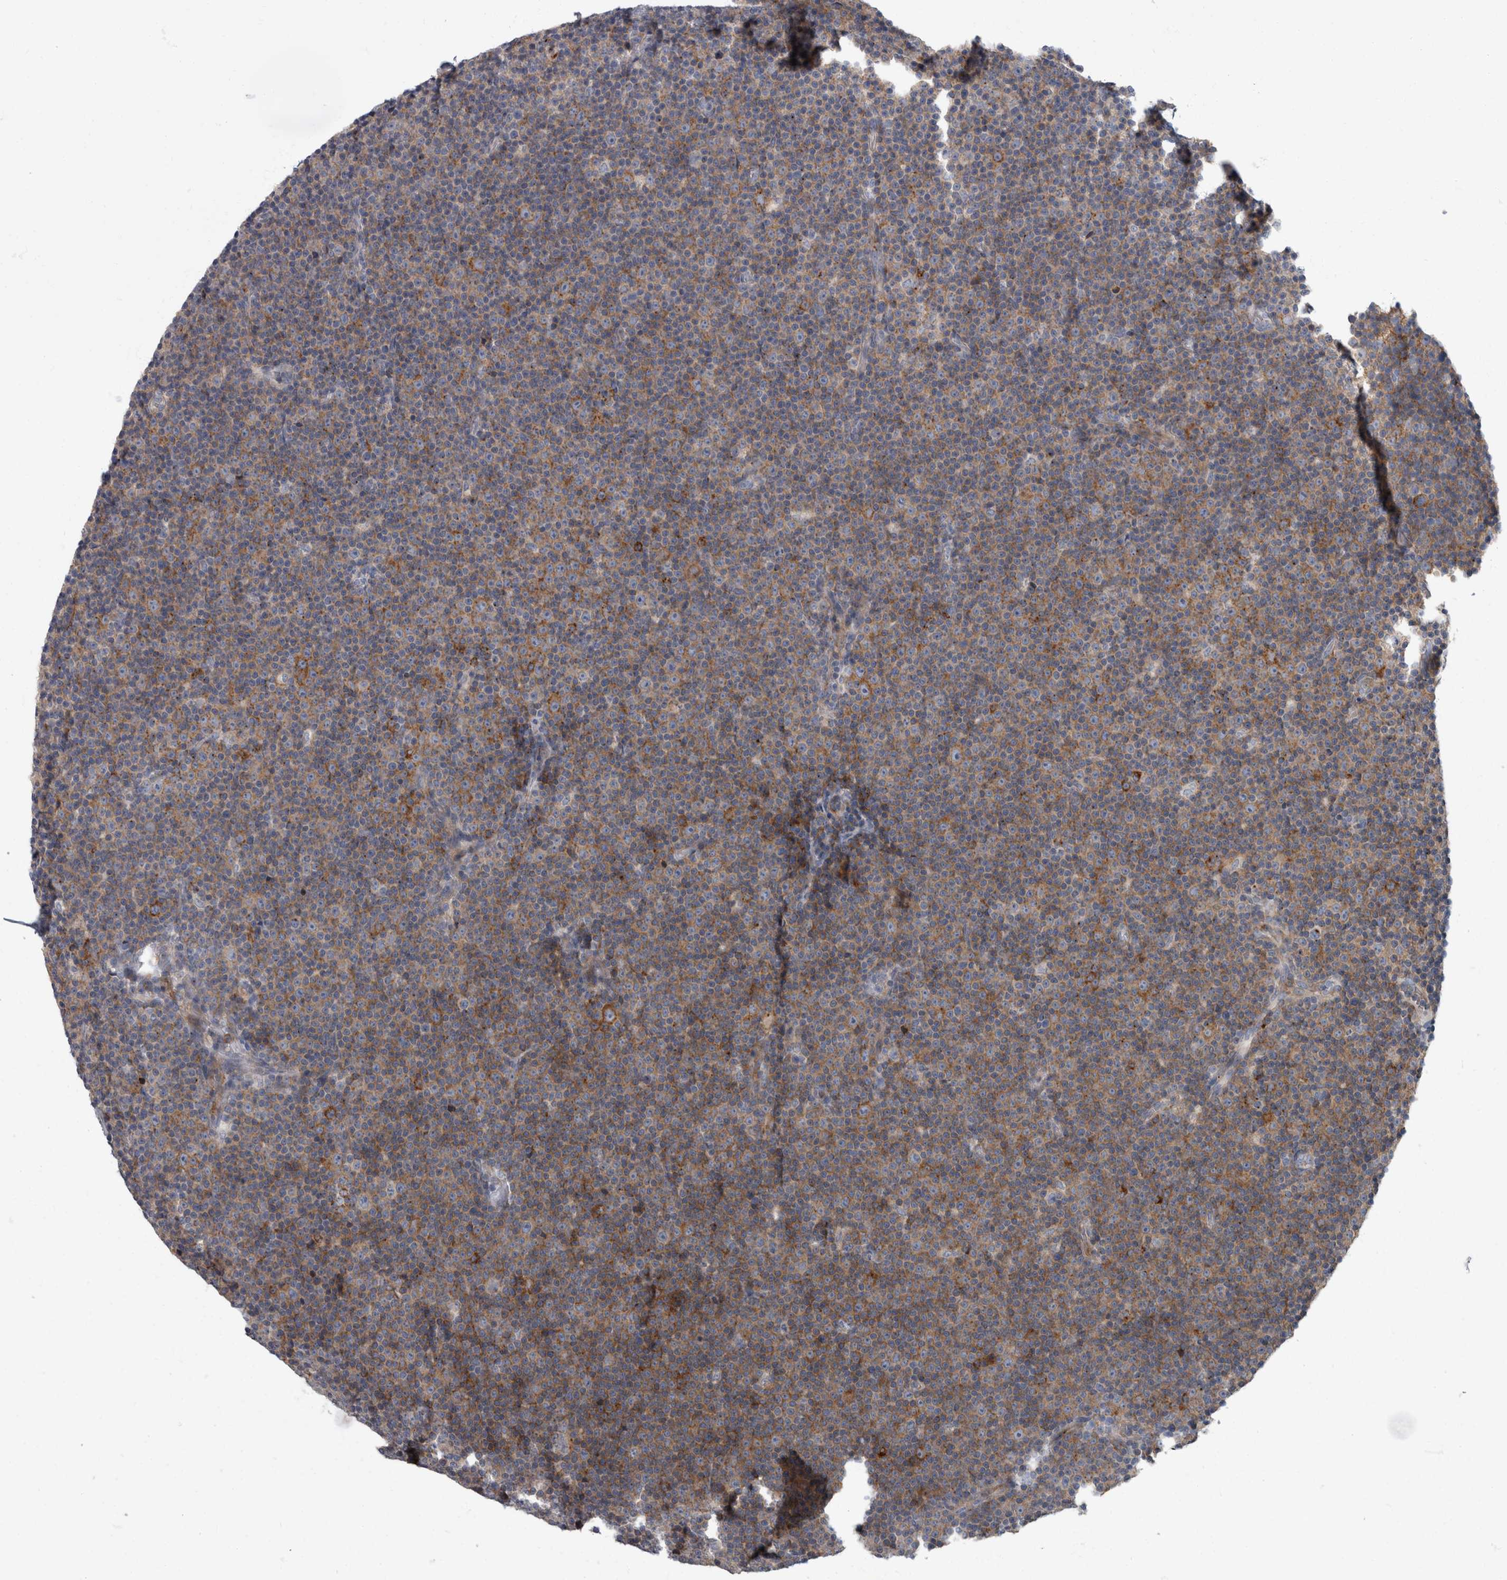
{"staining": {"intensity": "moderate", "quantity": "25%-75%", "location": "cytoplasmic/membranous"}, "tissue": "lymphoma", "cell_type": "Tumor cells", "image_type": "cancer", "snomed": [{"axis": "morphology", "description": "Malignant lymphoma, non-Hodgkin's type, Low grade"}, {"axis": "topography", "description": "Lymph node"}], "caption": "A histopathology image of low-grade malignant lymphoma, non-Hodgkin's type stained for a protein displays moderate cytoplasmic/membranous brown staining in tumor cells. (IHC, brightfield microscopy, high magnification).", "gene": "CDC42BPG", "patient": {"sex": "female", "age": 67}}